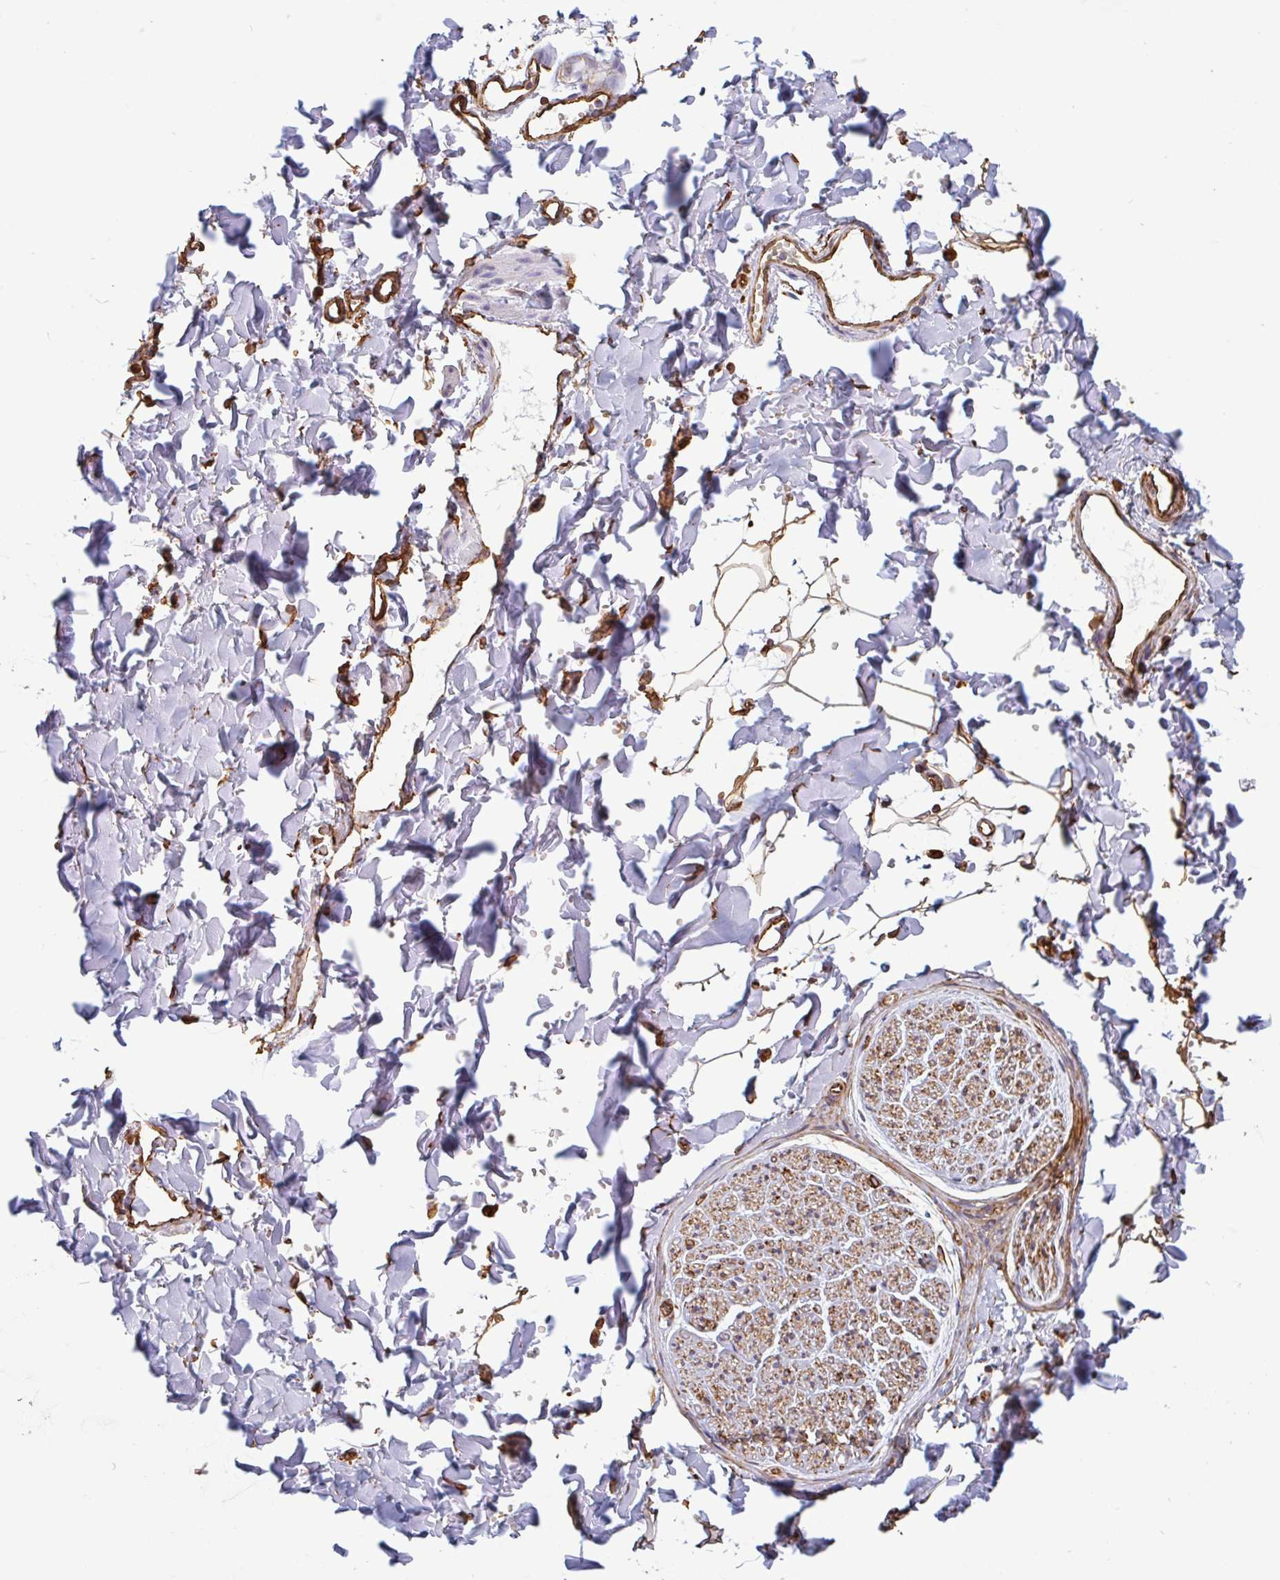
{"staining": {"intensity": "moderate", "quantity": ">75%", "location": "cytoplasmic/membranous"}, "tissue": "adipose tissue", "cell_type": "Adipocytes", "image_type": "normal", "snomed": [{"axis": "morphology", "description": "Normal tissue, NOS"}, {"axis": "topography", "description": "Cartilage tissue"}, {"axis": "topography", "description": "Bronchus"}, {"axis": "topography", "description": "Peripheral nerve tissue"}], "caption": "About >75% of adipocytes in benign human adipose tissue reveal moderate cytoplasmic/membranous protein staining as visualized by brown immunohistochemical staining.", "gene": "PPFIA1", "patient": {"sex": "female", "age": 59}}